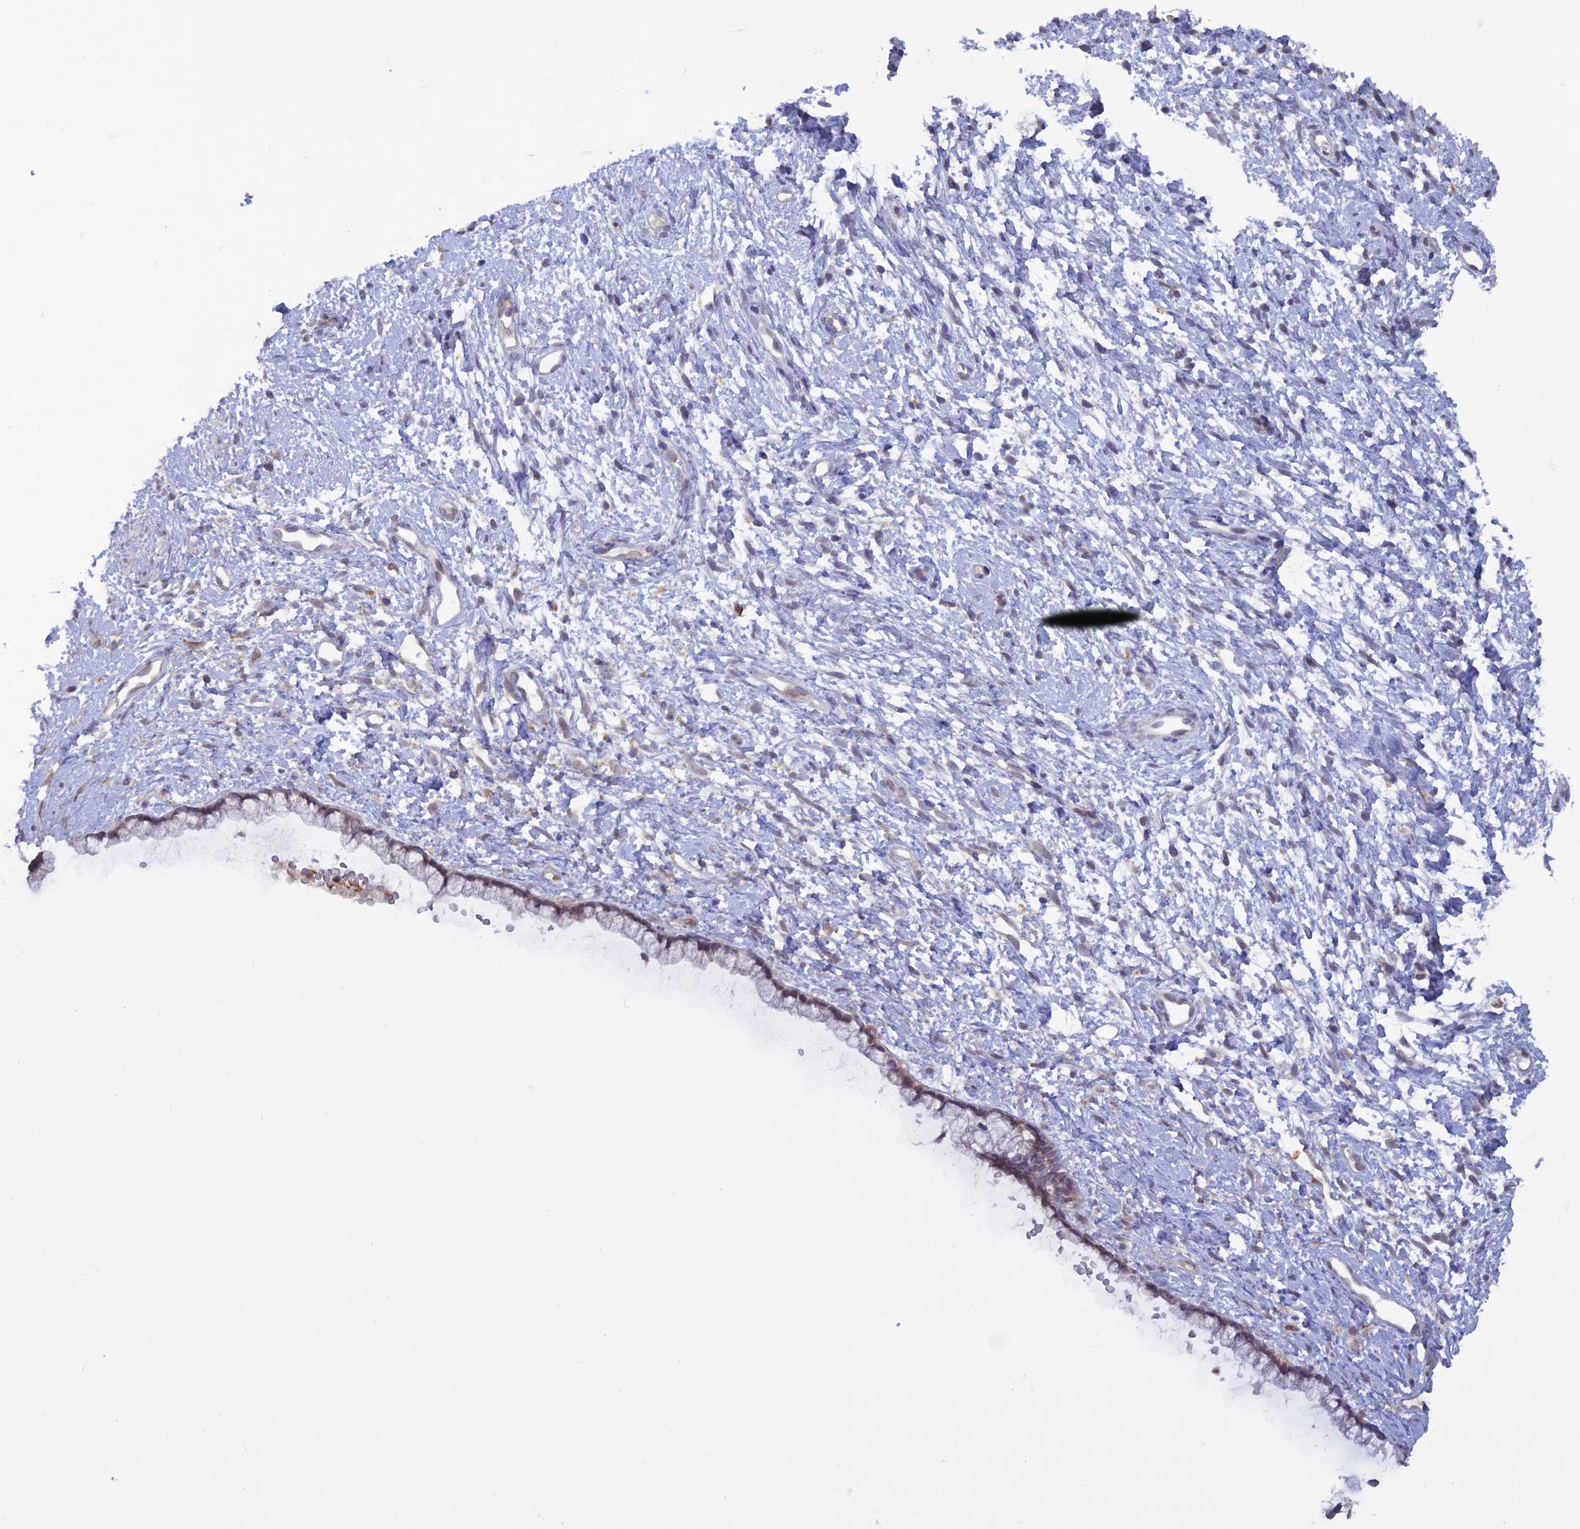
{"staining": {"intensity": "moderate", "quantity": "25%-75%", "location": "cytoplasmic/membranous"}, "tissue": "cervix", "cell_type": "Glandular cells", "image_type": "normal", "snomed": [{"axis": "morphology", "description": "Normal tissue, NOS"}, {"axis": "topography", "description": "Cervix"}], "caption": "This is a photomicrograph of immunohistochemistry staining of unremarkable cervix, which shows moderate staining in the cytoplasmic/membranous of glandular cells.", "gene": "WDR46", "patient": {"sex": "female", "age": 57}}